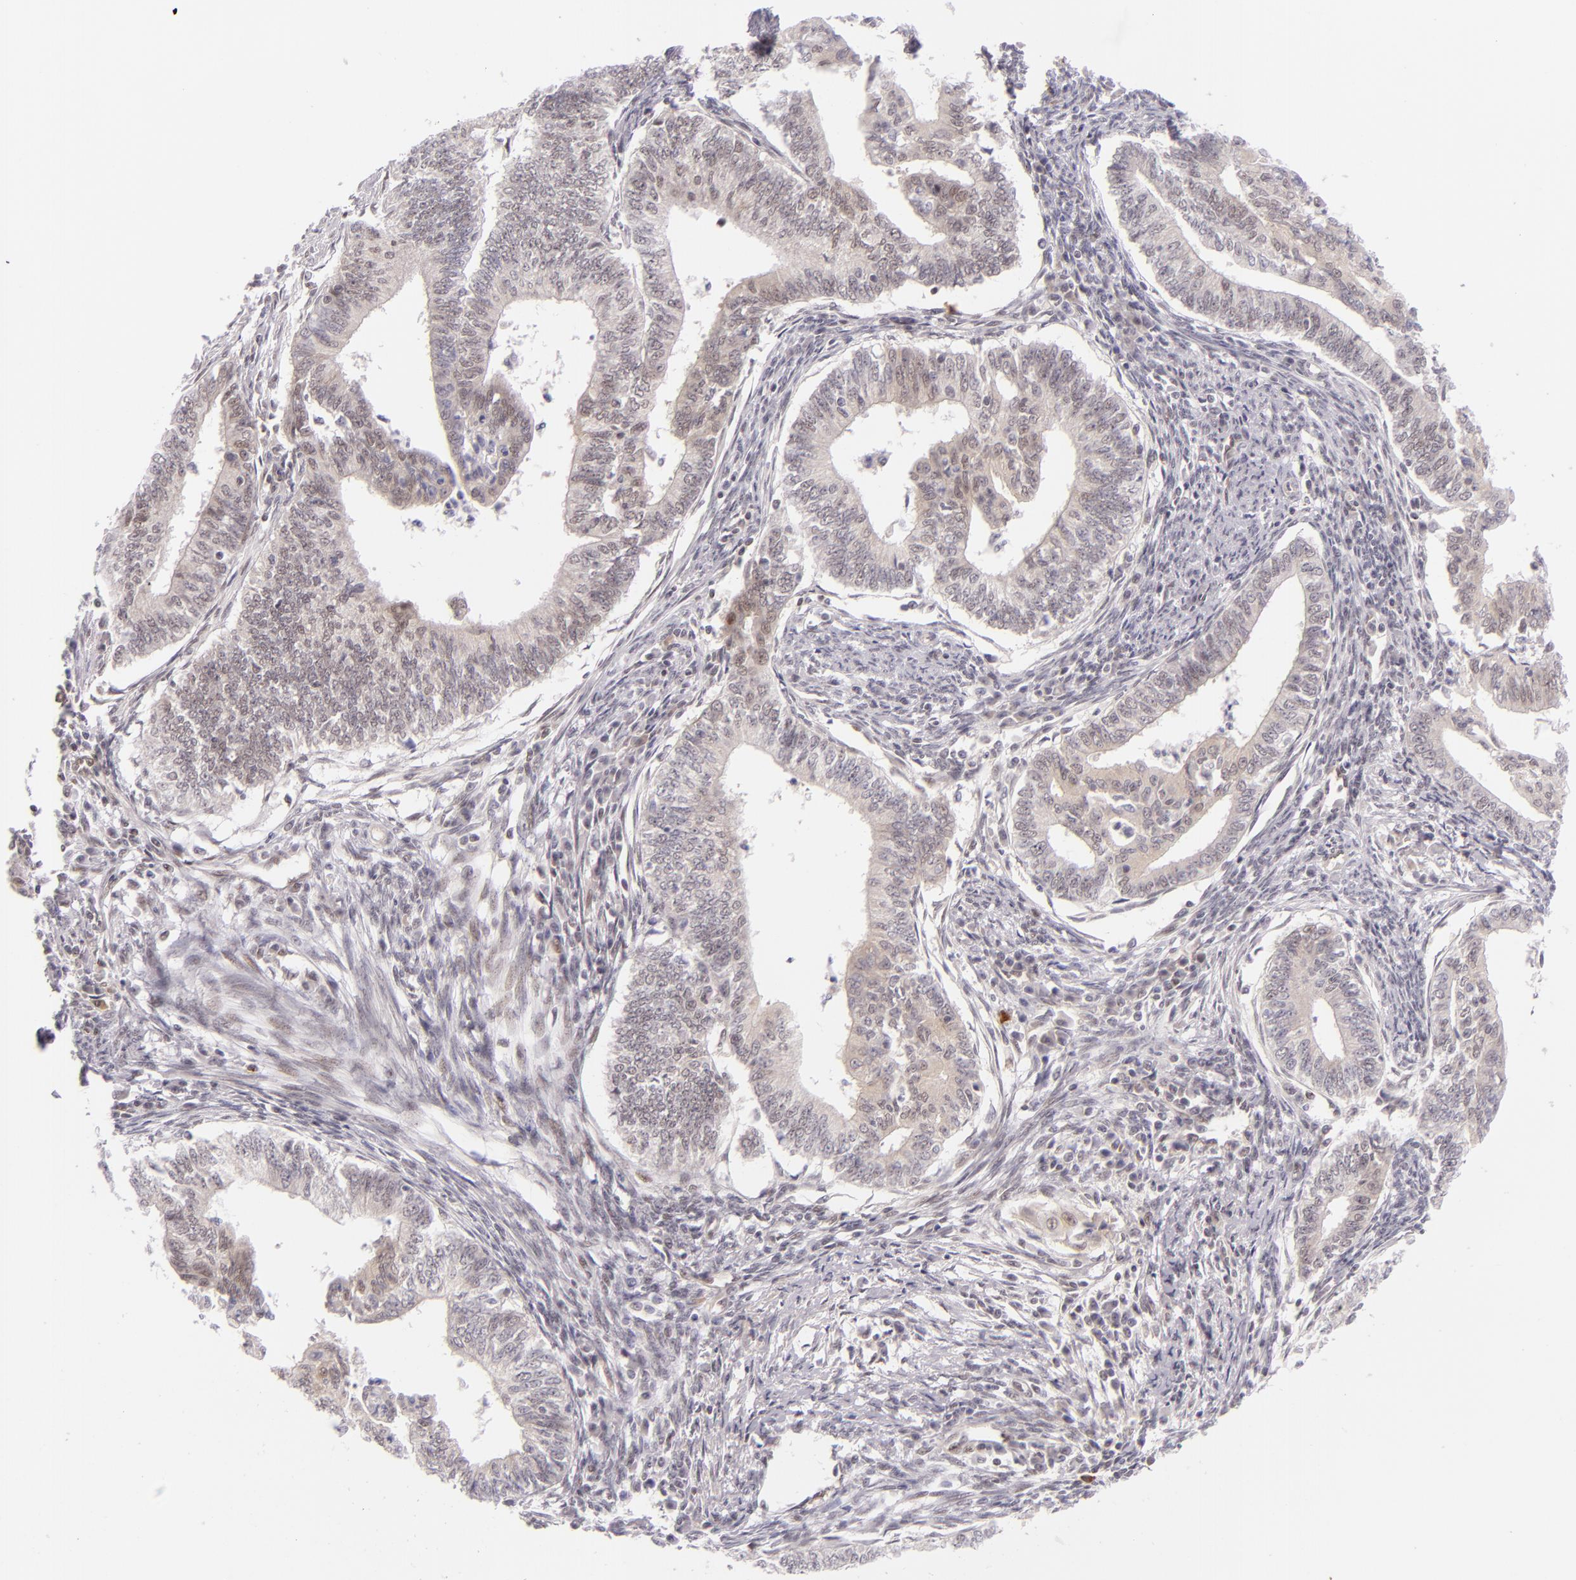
{"staining": {"intensity": "negative", "quantity": "none", "location": "none"}, "tissue": "endometrial cancer", "cell_type": "Tumor cells", "image_type": "cancer", "snomed": [{"axis": "morphology", "description": "Adenocarcinoma, NOS"}, {"axis": "topography", "description": "Endometrium"}], "caption": "This is an IHC histopathology image of endometrial adenocarcinoma. There is no expression in tumor cells.", "gene": "BCL3", "patient": {"sex": "female", "age": 66}}